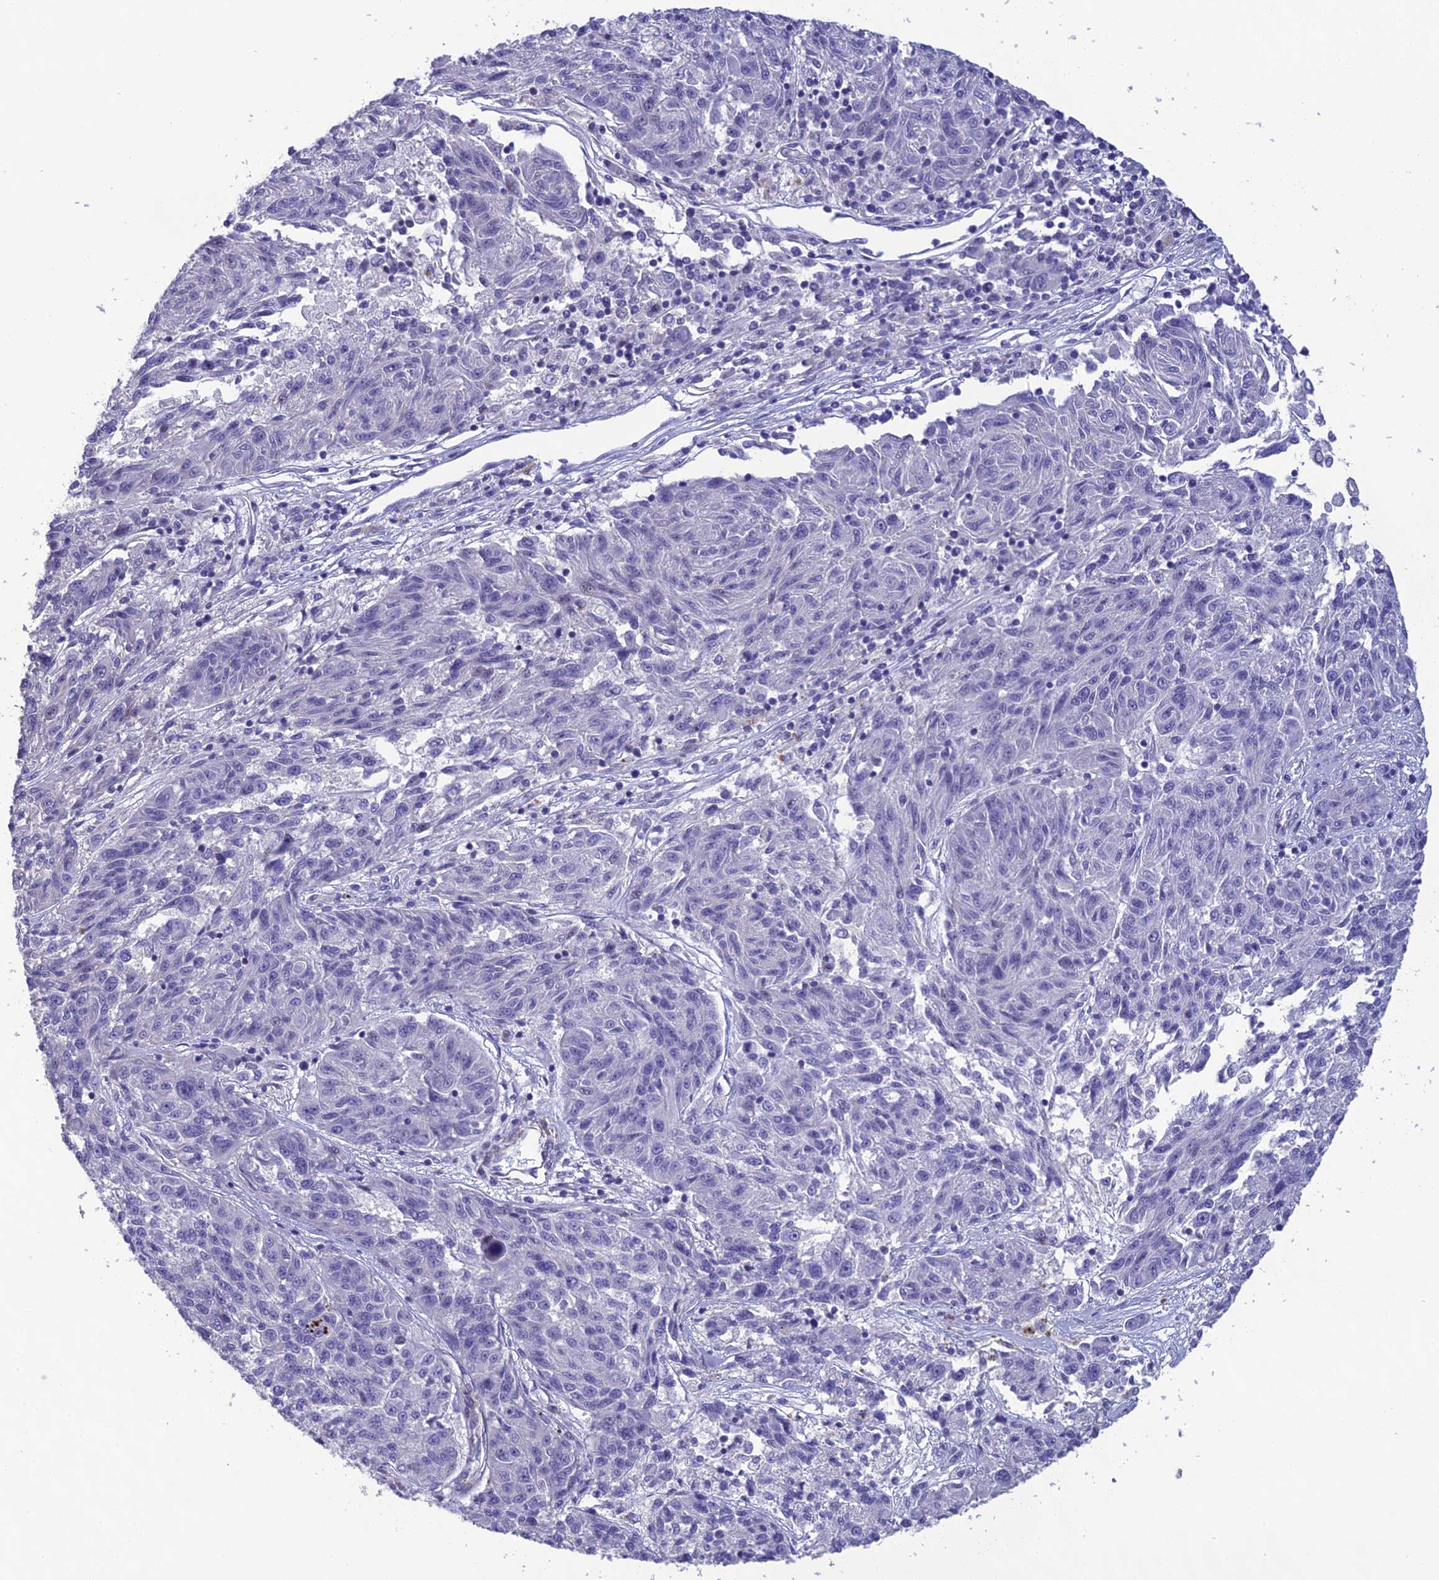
{"staining": {"intensity": "negative", "quantity": "none", "location": "none"}, "tissue": "melanoma", "cell_type": "Tumor cells", "image_type": "cancer", "snomed": [{"axis": "morphology", "description": "Malignant melanoma, NOS"}, {"axis": "topography", "description": "Skin"}], "caption": "There is no significant positivity in tumor cells of malignant melanoma.", "gene": "OR56B1", "patient": {"sex": "male", "age": 53}}